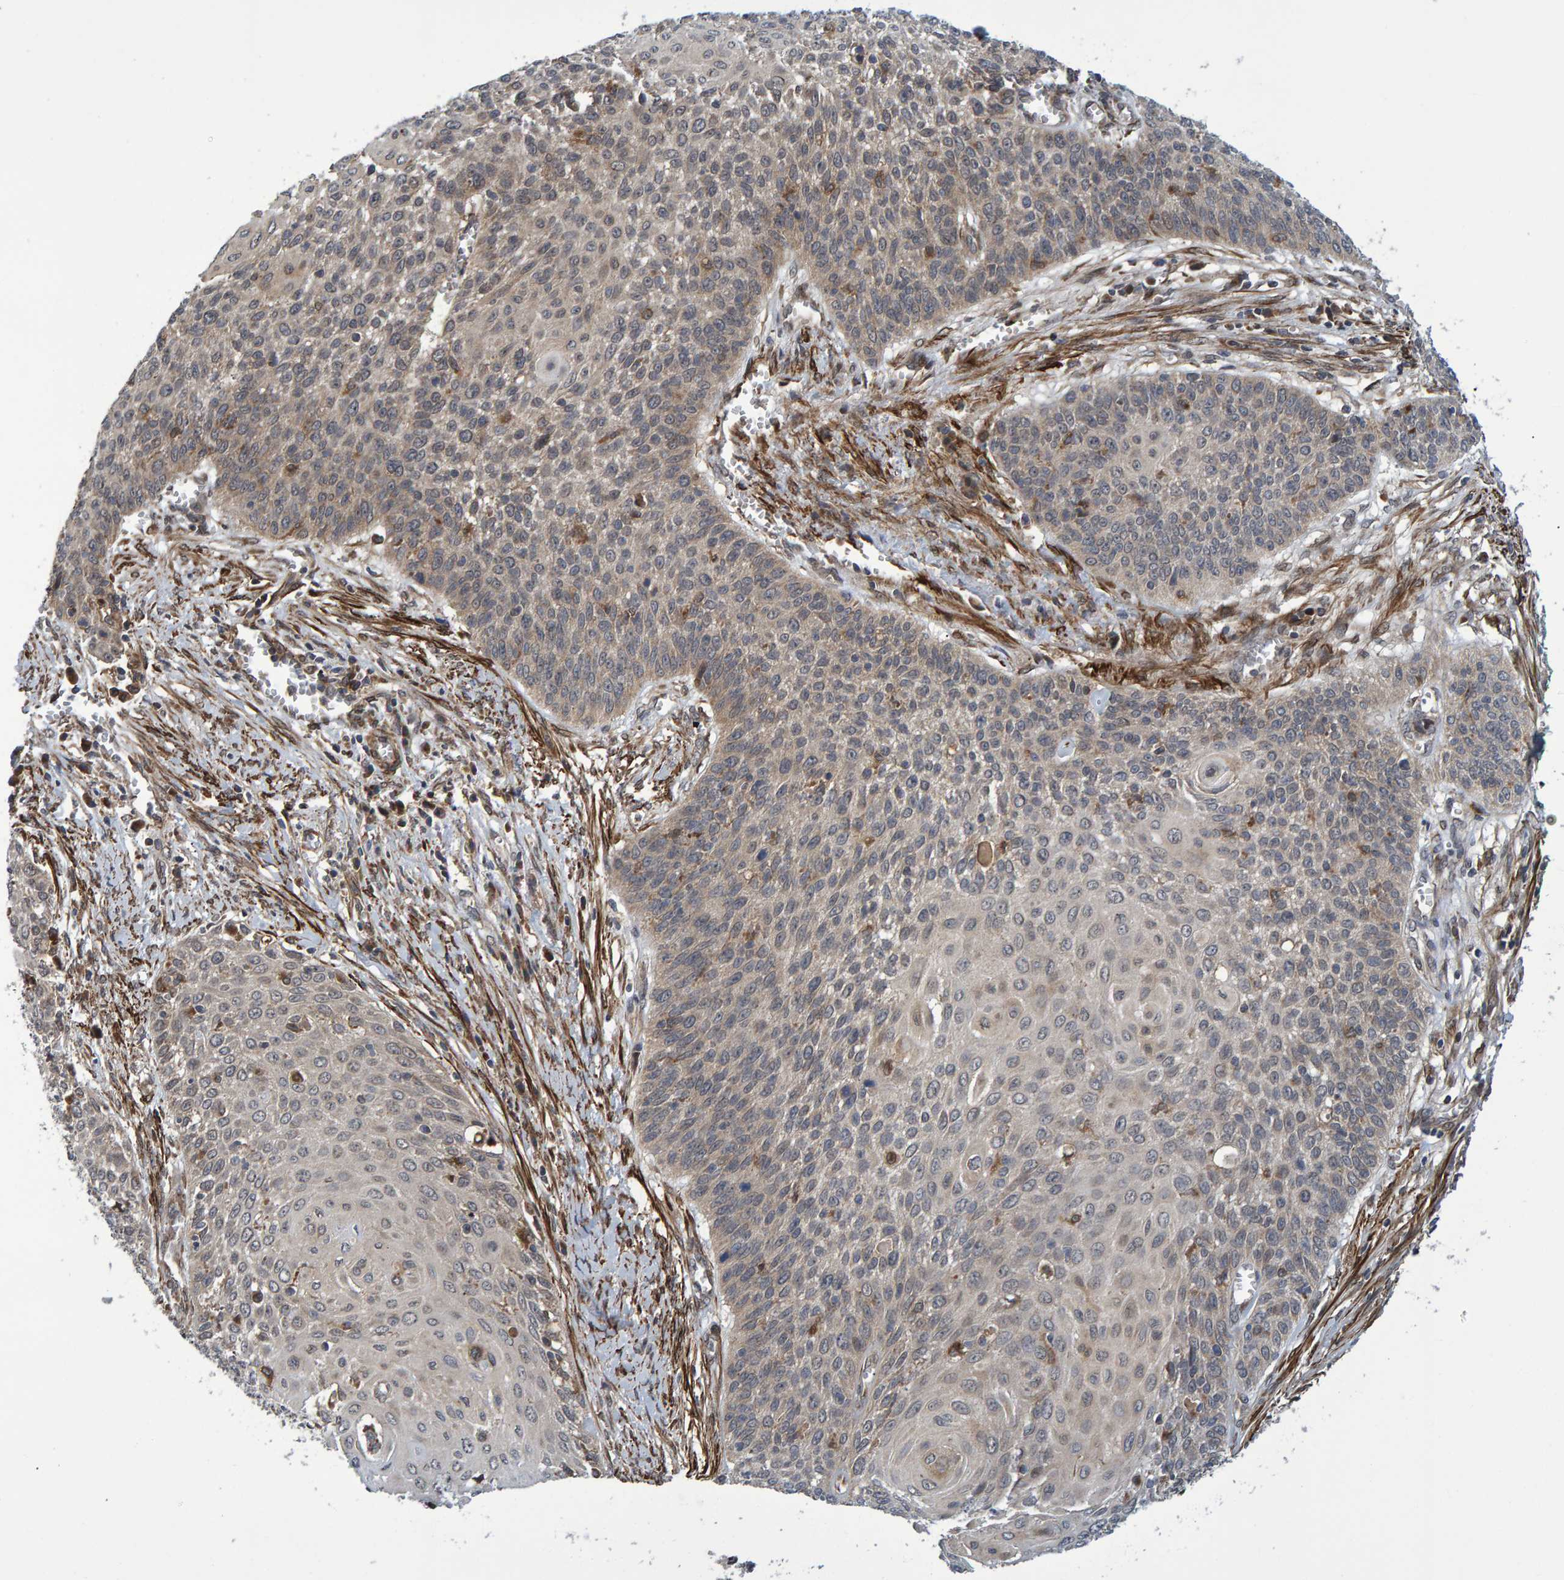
{"staining": {"intensity": "weak", "quantity": "<25%", "location": "cytoplasmic/membranous"}, "tissue": "cervical cancer", "cell_type": "Tumor cells", "image_type": "cancer", "snomed": [{"axis": "morphology", "description": "Squamous cell carcinoma, NOS"}, {"axis": "topography", "description": "Cervix"}], "caption": "Histopathology image shows no significant protein expression in tumor cells of squamous cell carcinoma (cervical).", "gene": "ATP6V1H", "patient": {"sex": "female", "age": 39}}